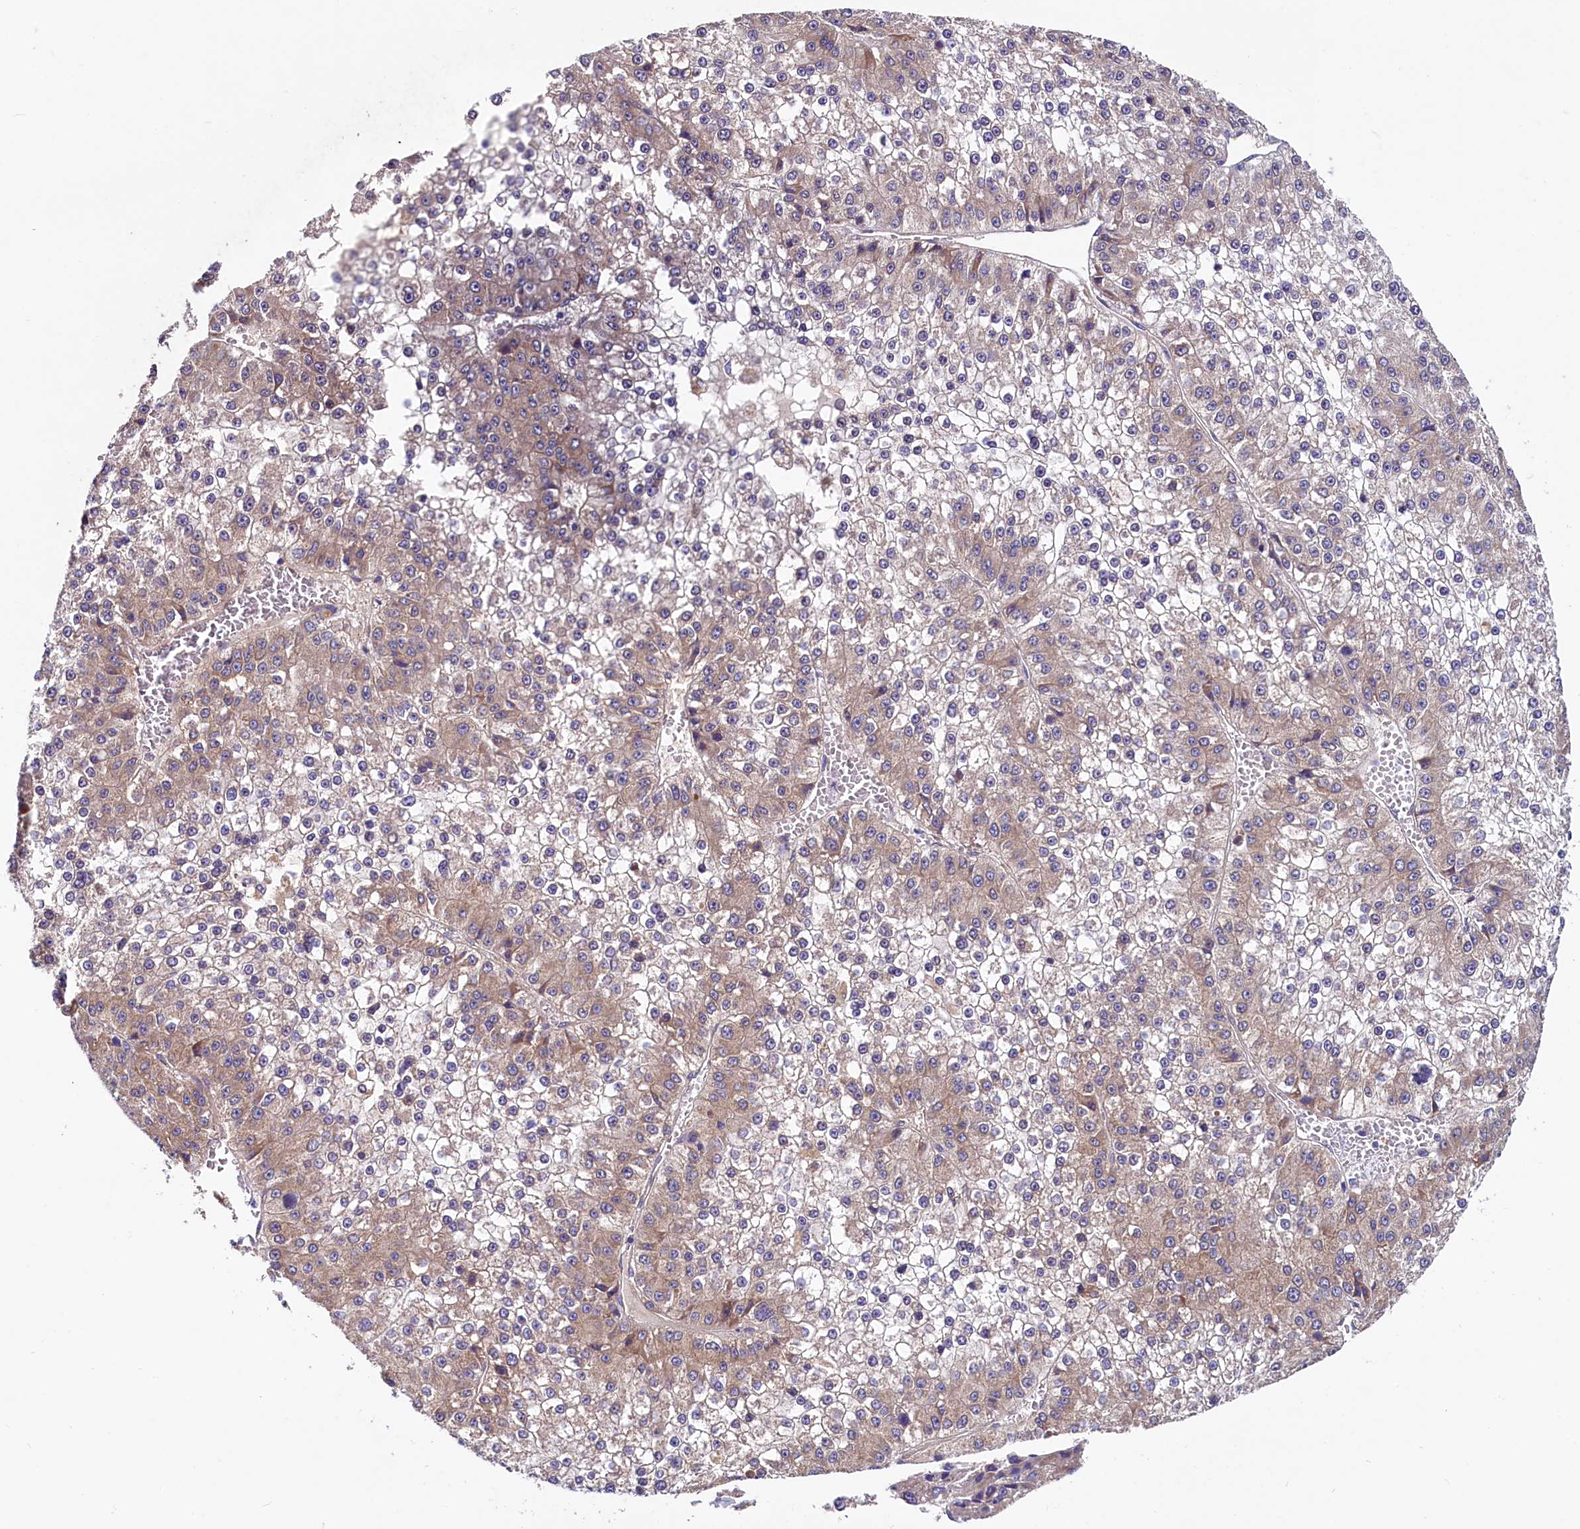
{"staining": {"intensity": "weak", "quantity": "25%-75%", "location": "cytoplasmic/membranous"}, "tissue": "liver cancer", "cell_type": "Tumor cells", "image_type": "cancer", "snomed": [{"axis": "morphology", "description": "Carcinoma, Hepatocellular, NOS"}, {"axis": "topography", "description": "Liver"}], "caption": "Liver cancer (hepatocellular carcinoma) stained with a brown dye exhibits weak cytoplasmic/membranous positive positivity in about 25%-75% of tumor cells.", "gene": "QARS1", "patient": {"sex": "female", "age": 73}}